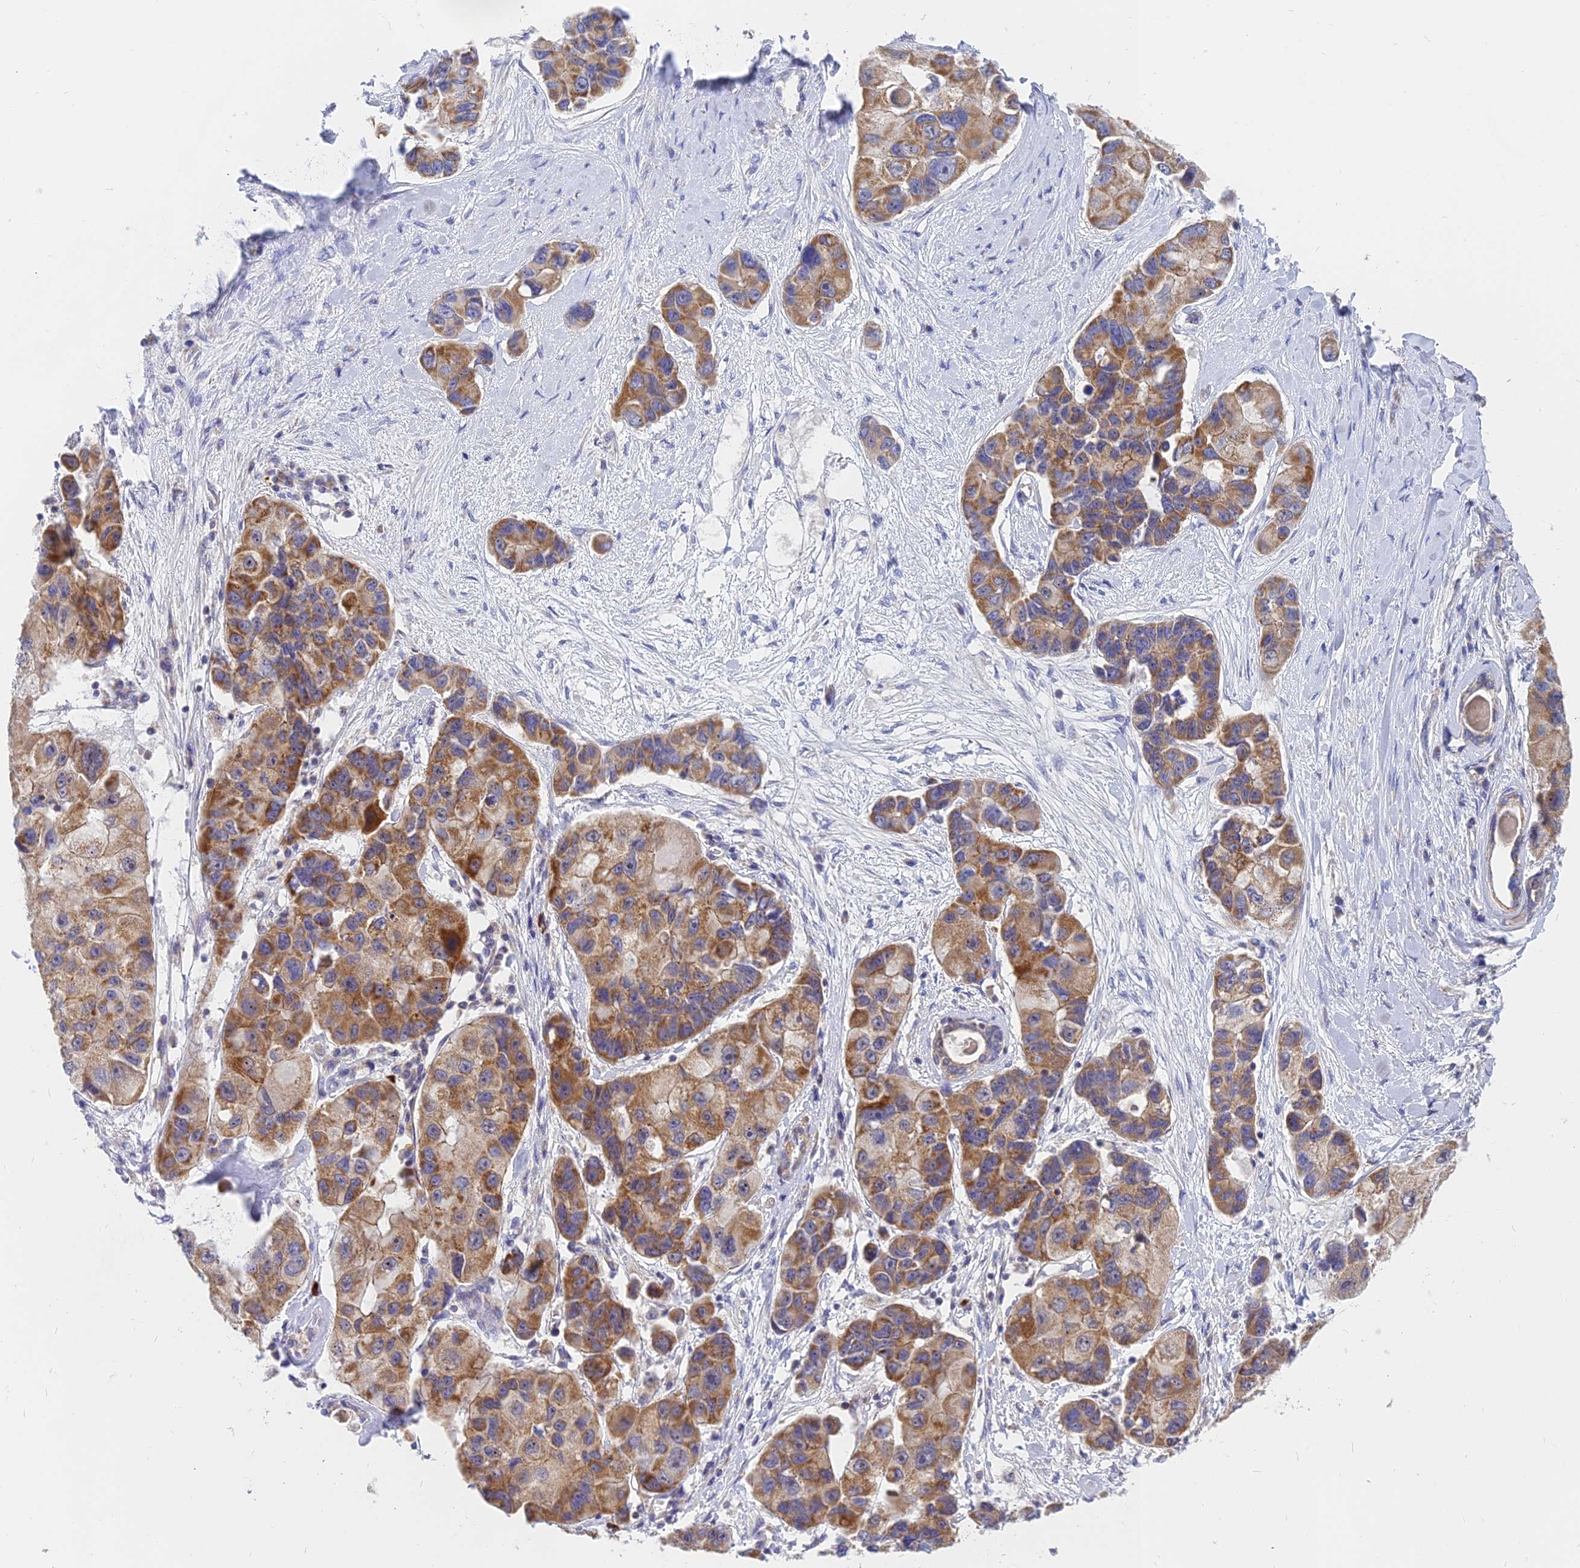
{"staining": {"intensity": "moderate", "quantity": ">75%", "location": "cytoplasmic/membranous"}, "tissue": "lung cancer", "cell_type": "Tumor cells", "image_type": "cancer", "snomed": [{"axis": "morphology", "description": "Adenocarcinoma, NOS"}, {"axis": "topography", "description": "Lung"}], "caption": "Protein positivity by IHC displays moderate cytoplasmic/membranous expression in approximately >75% of tumor cells in lung cancer (adenocarcinoma).", "gene": "MRPL15", "patient": {"sex": "female", "age": 54}}